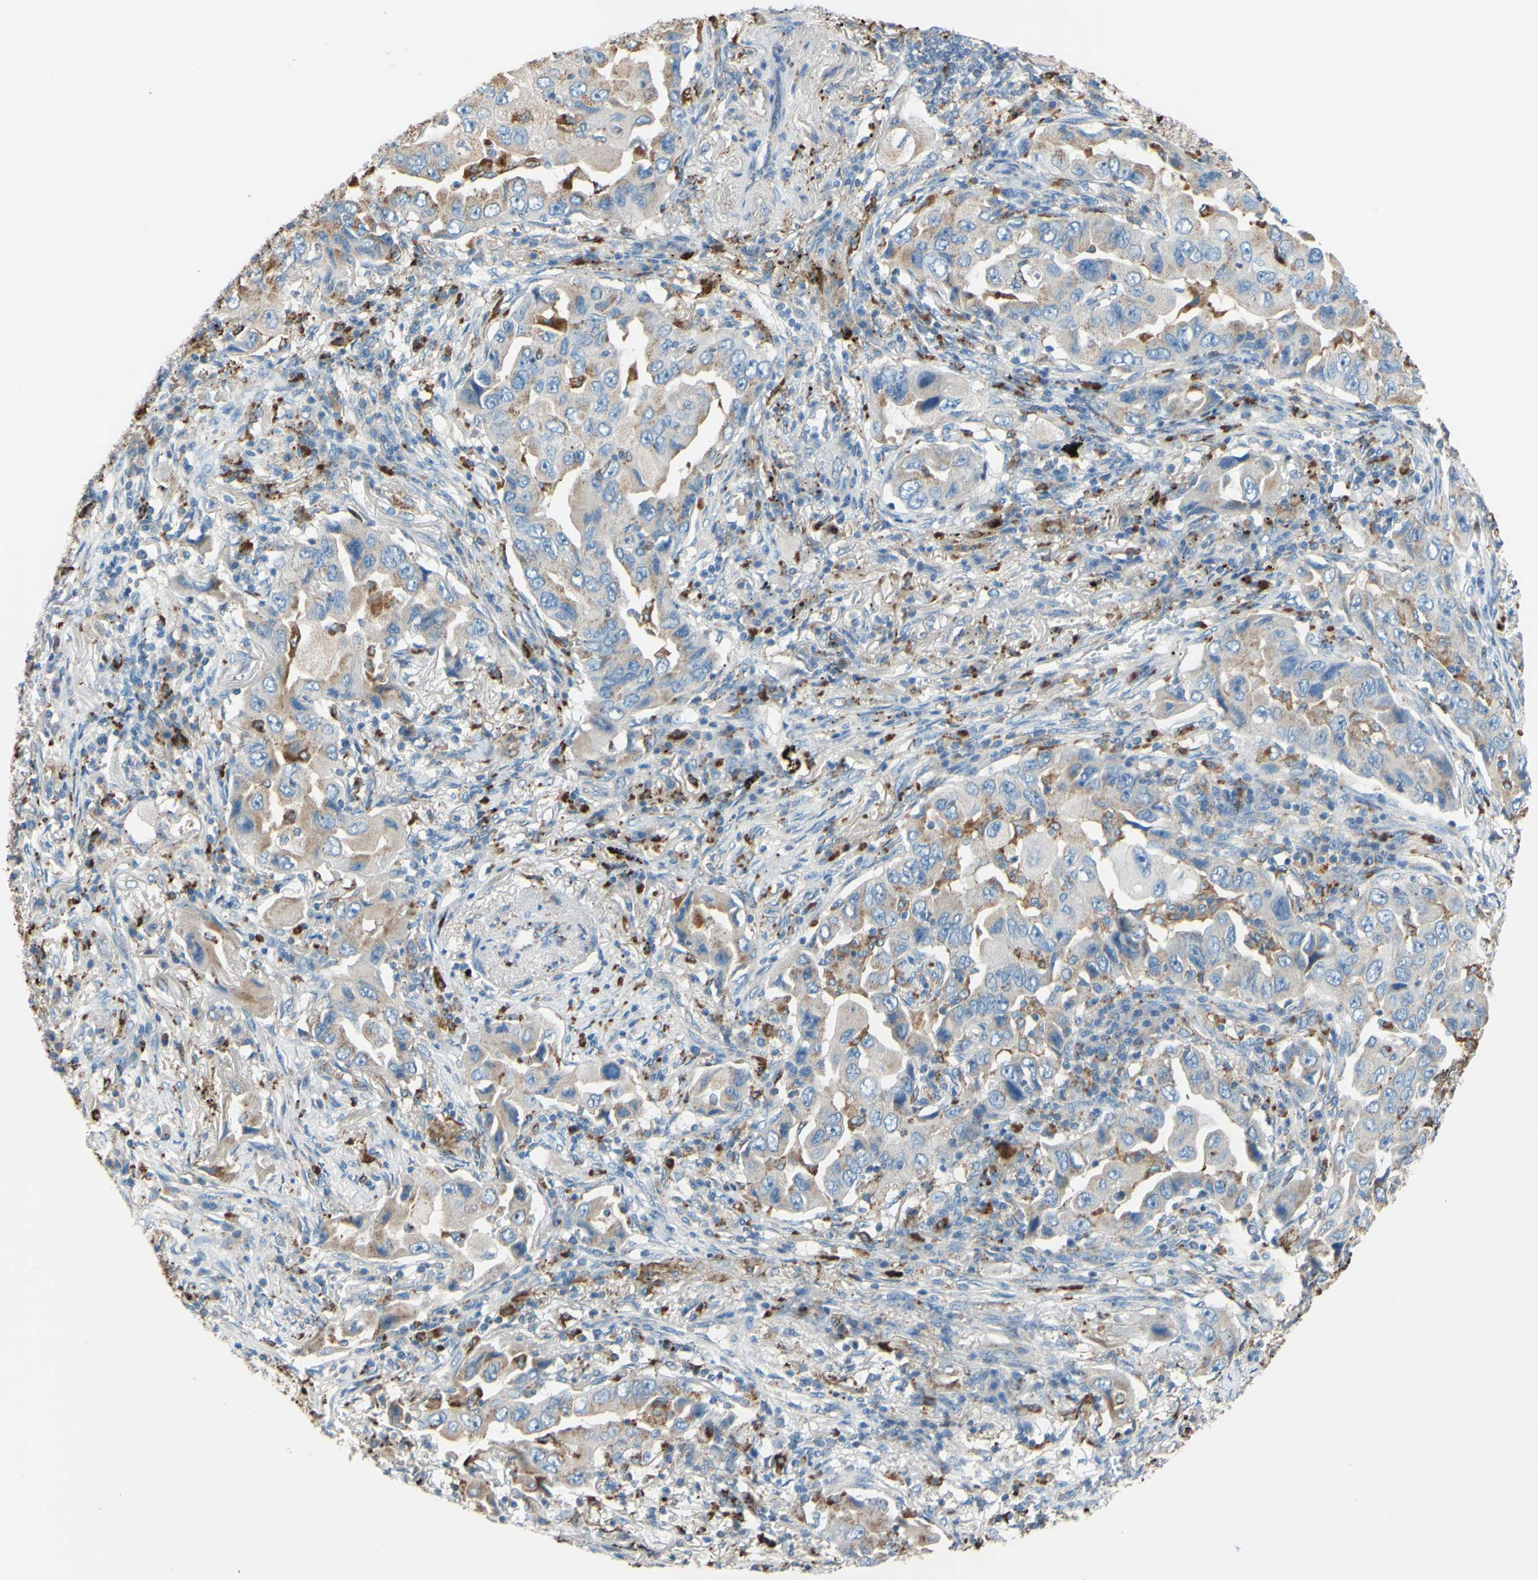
{"staining": {"intensity": "weak", "quantity": "25%-75%", "location": "cytoplasmic/membranous"}, "tissue": "lung cancer", "cell_type": "Tumor cells", "image_type": "cancer", "snomed": [{"axis": "morphology", "description": "Adenocarcinoma, NOS"}, {"axis": "topography", "description": "Lung"}], "caption": "A micrograph showing weak cytoplasmic/membranous expression in approximately 25%-75% of tumor cells in adenocarcinoma (lung), as visualized by brown immunohistochemical staining.", "gene": "CTSD", "patient": {"sex": "female", "age": 65}}